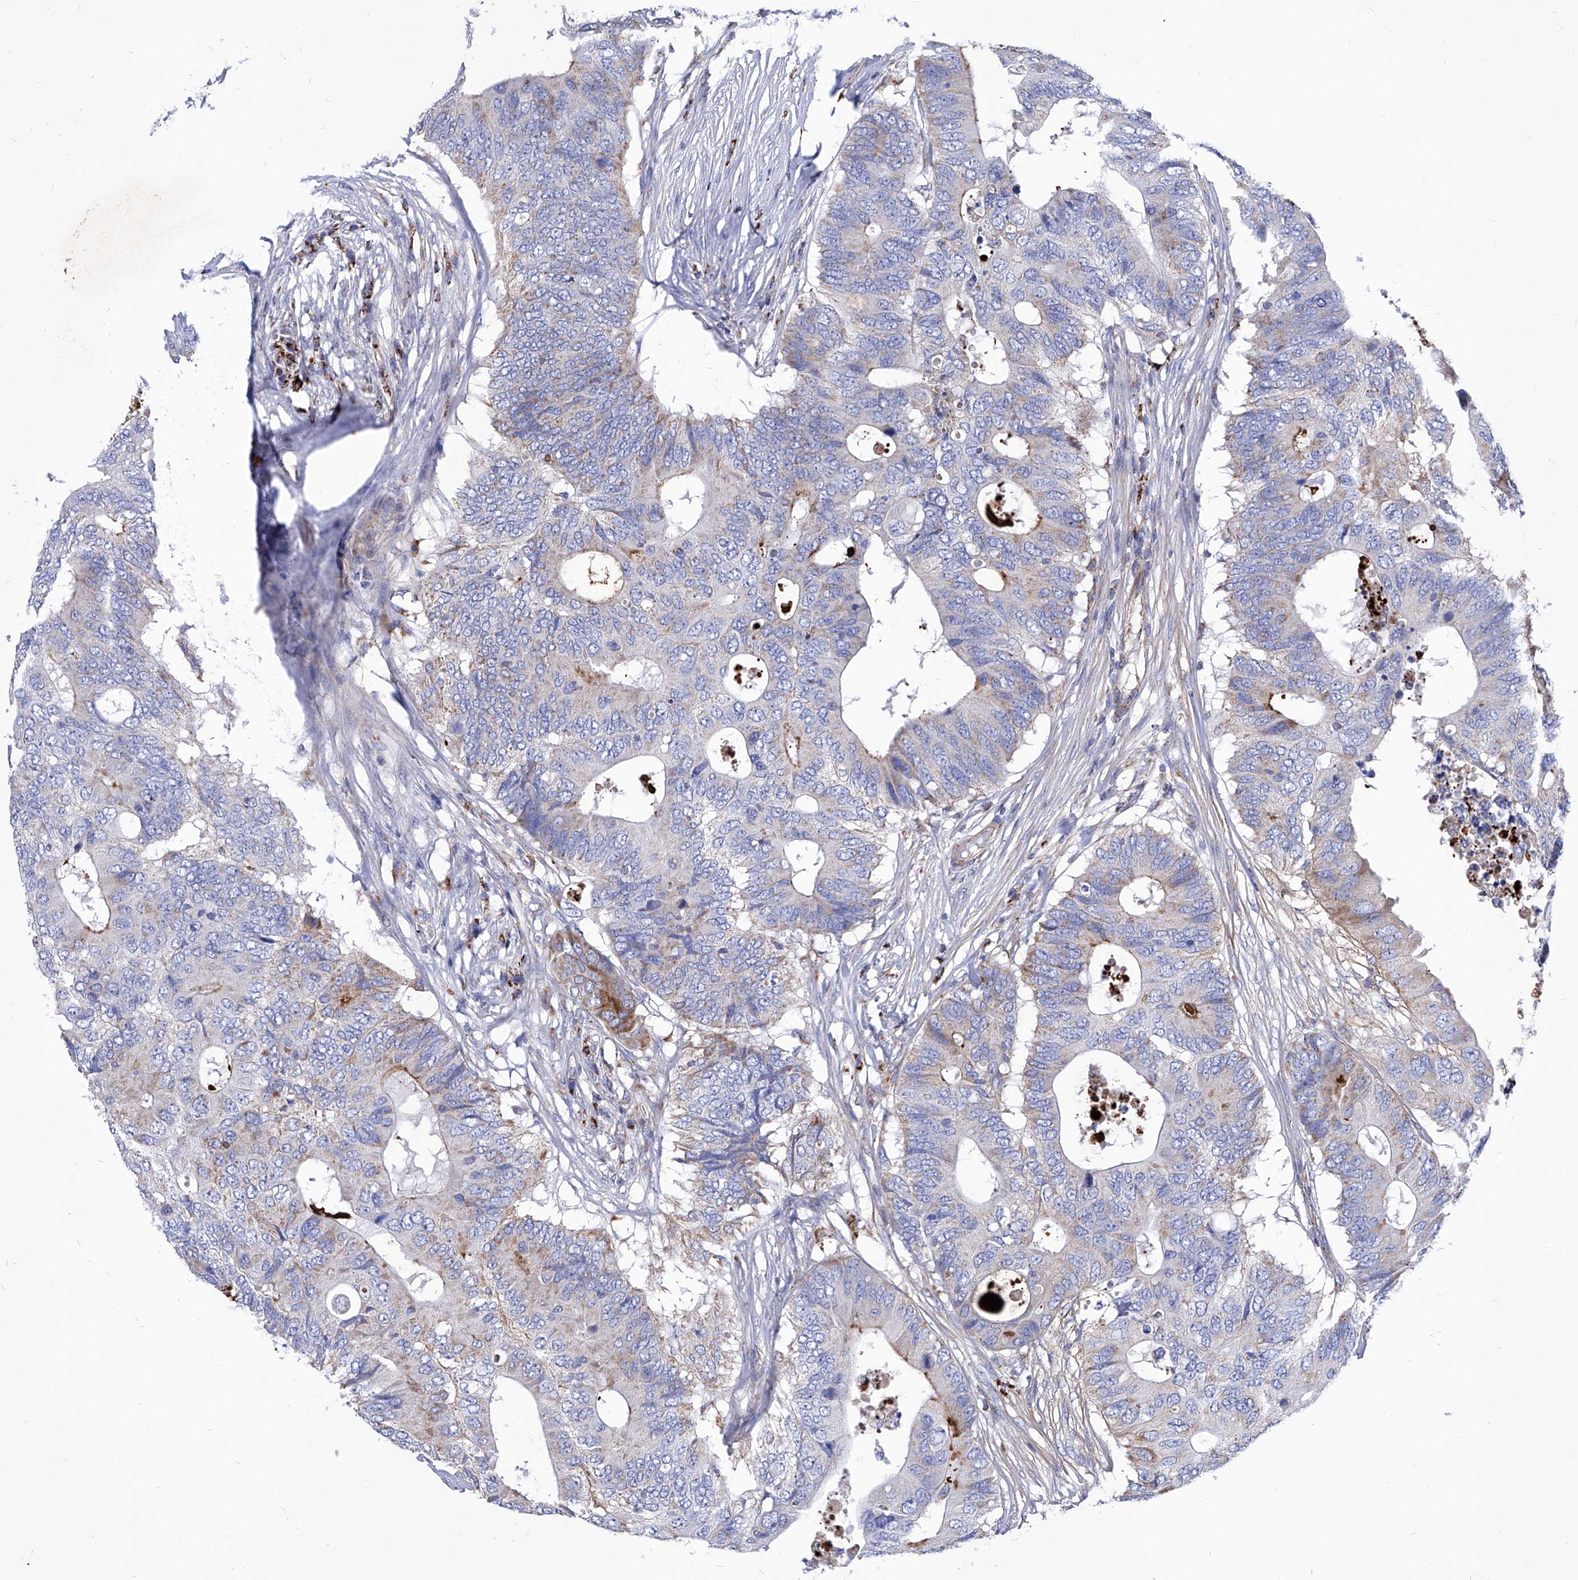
{"staining": {"intensity": "weak", "quantity": "<25%", "location": "cytoplasmic/membranous"}, "tissue": "colorectal cancer", "cell_type": "Tumor cells", "image_type": "cancer", "snomed": [{"axis": "morphology", "description": "Adenocarcinoma, NOS"}, {"axis": "topography", "description": "Colon"}], "caption": "Histopathology image shows no protein positivity in tumor cells of adenocarcinoma (colorectal) tissue. (DAB (3,3'-diaminobenzidine) immunohistochemistry (IHC) visualized using brightfield microscopy, high magnification).", "gene": "HRNR", "patient": {"sex": "male", "age": 71}}